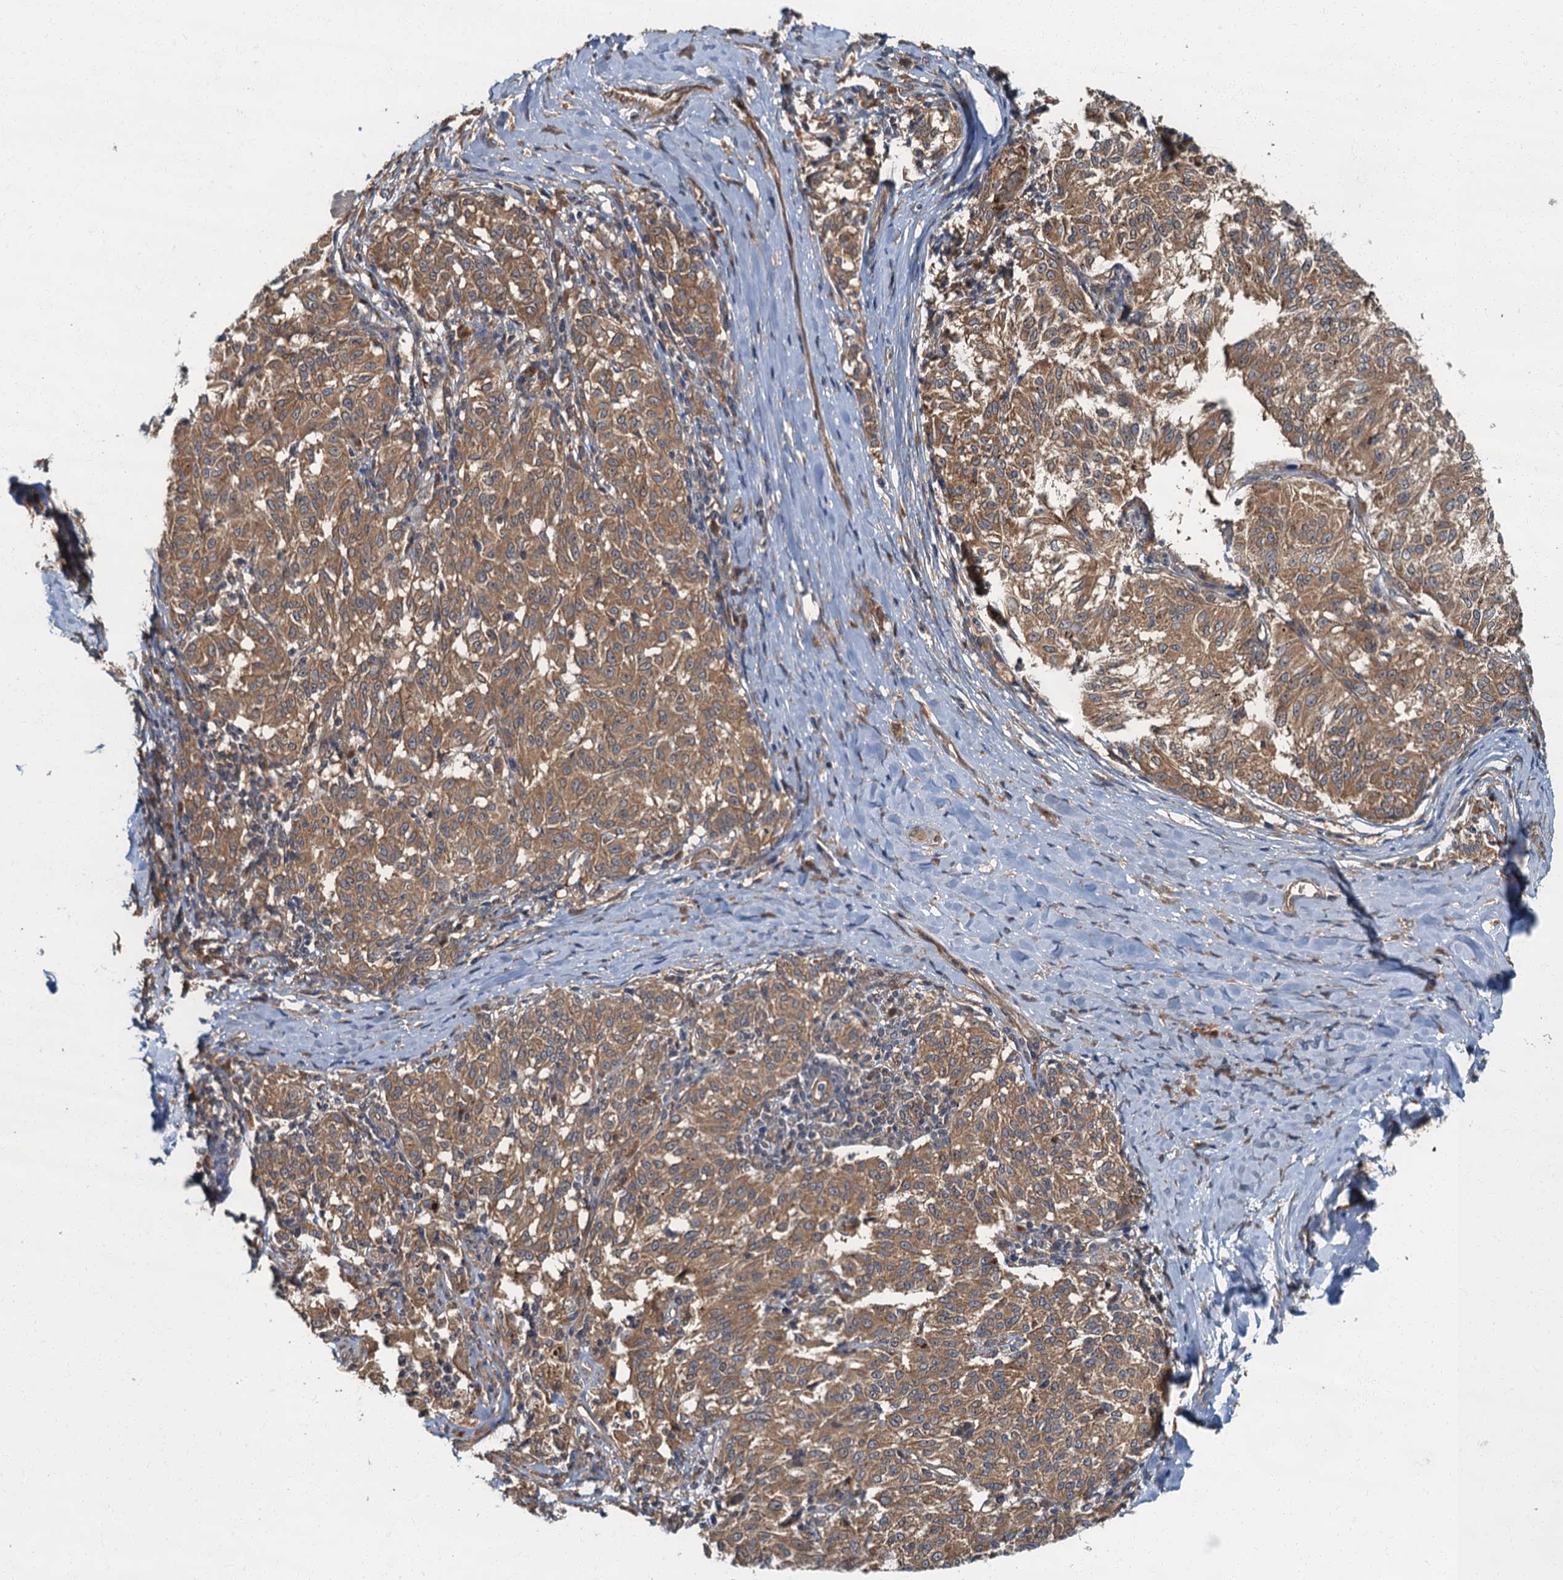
{"staining": {"intensity": "moderate", "quantity": ">75%", "location": "cytoplasmic/membranous"}, "tissue": "melanoma", "cell_type": "Tumor cells", "image_type": "cancer", "snomed": [{"axis": "morphology", "description": "Malignant melanoma, NOS"}, {"axis": "topography", "description": "Skin"}], "caption": "Immunohistochemistry image of neoplastic tissue: human malignant melanoma stained using immunohistochemistry demonstrates medium levels of moderate protein expression localized specifically in the cytoplasmic/membranous of tumor cells, appearing as a cytoplasmic/membranous brown color.", "gene": "TBCK", "patient": {"sex": "female", "age": 72}}